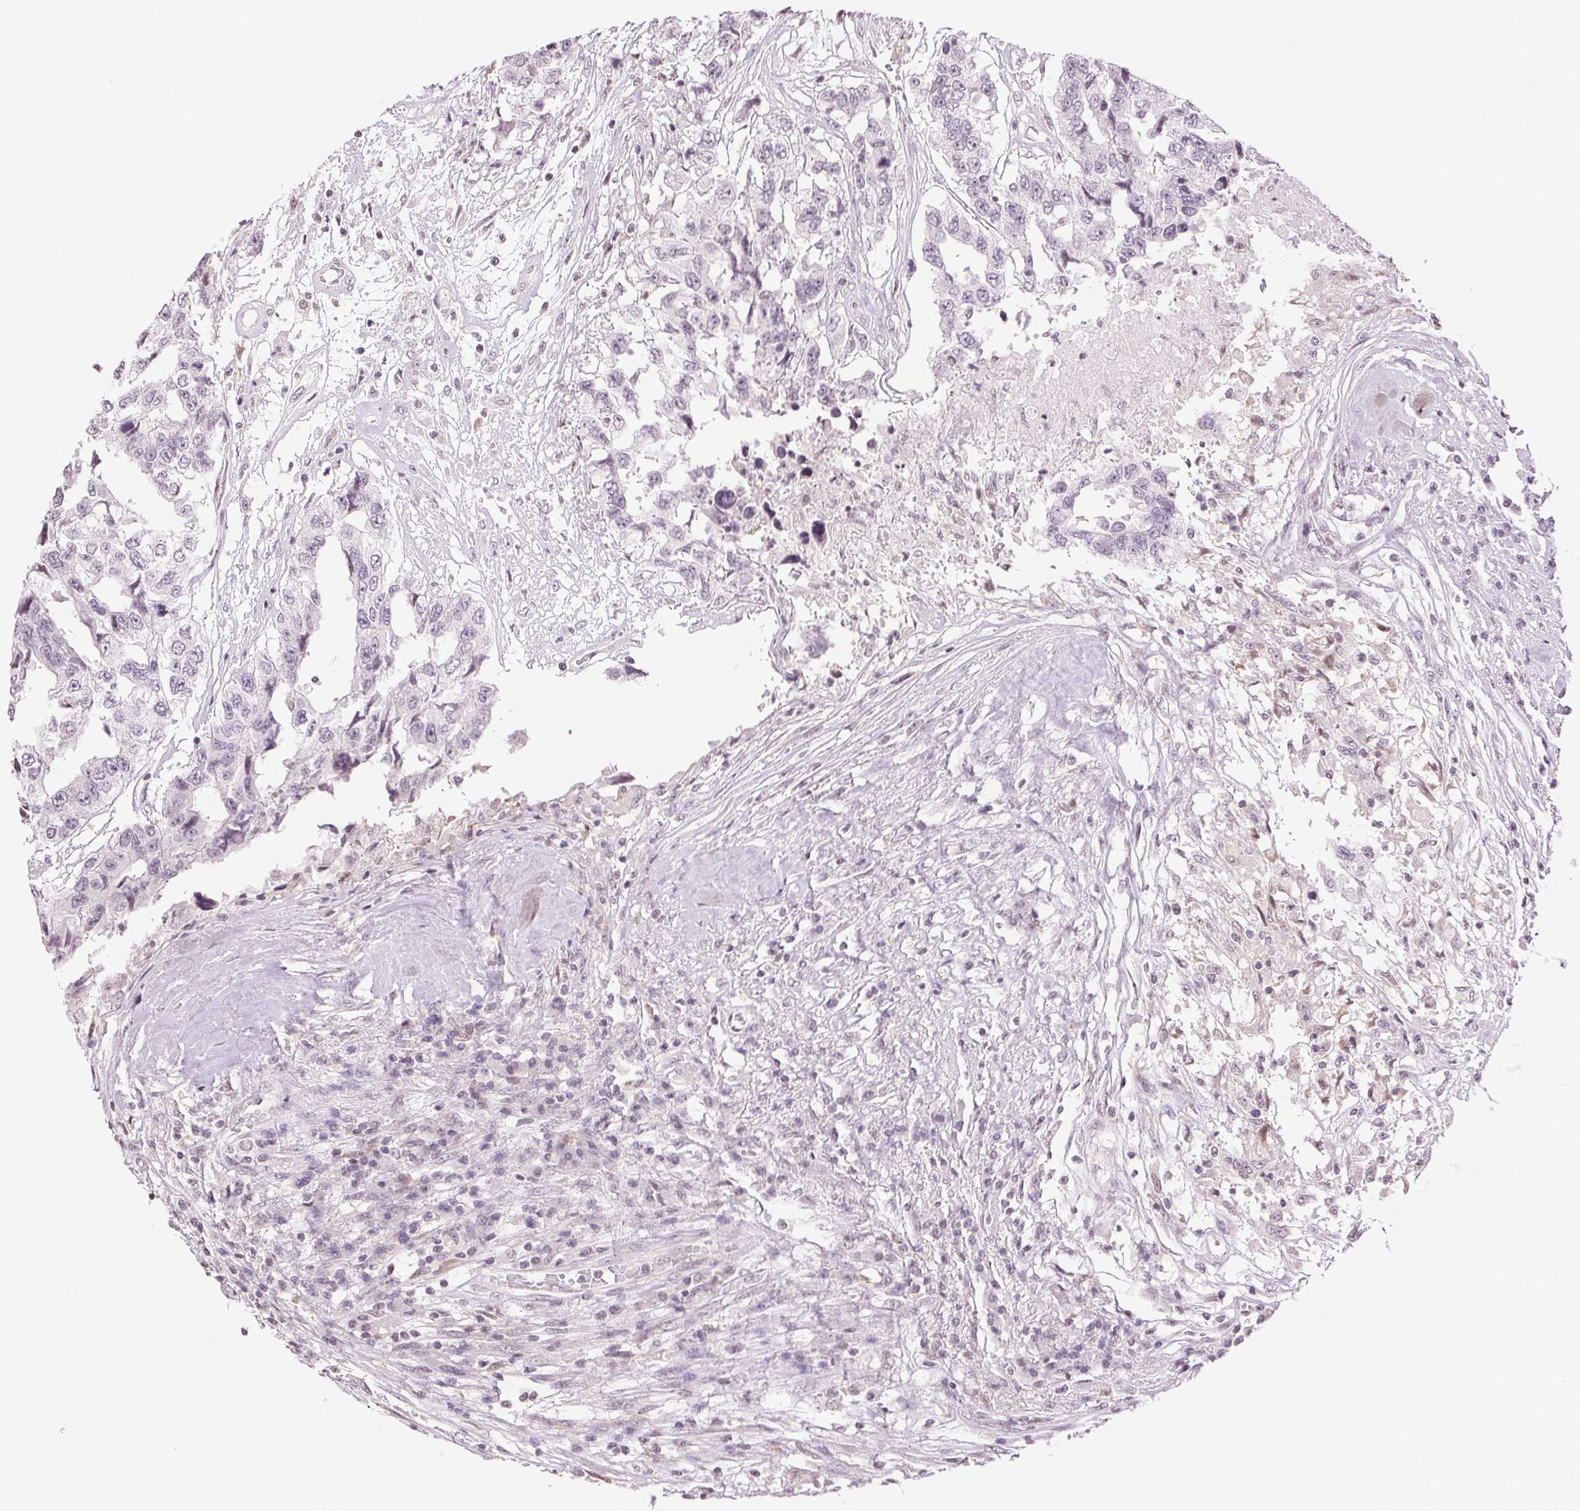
{"staining": {"intensity": "negative", "quantity": "none", "location": "none"}, "tissue": "testis cancer", "cell_type": "Tumor cells", "image_type": "cancer", "snomed": [{"axis": "morphology", "description": "Carcinoma, Embryonal, NOS"}, {"axis": "topography", "description": "Testis"}], "caption": "The immunohistochemistry (IHC) histopathology image has no significant staining in tumor cells of testis embryonal carcinoma tissue.", "gene": "TNNT3", "patient": {"sex": "male", "age": 83}}